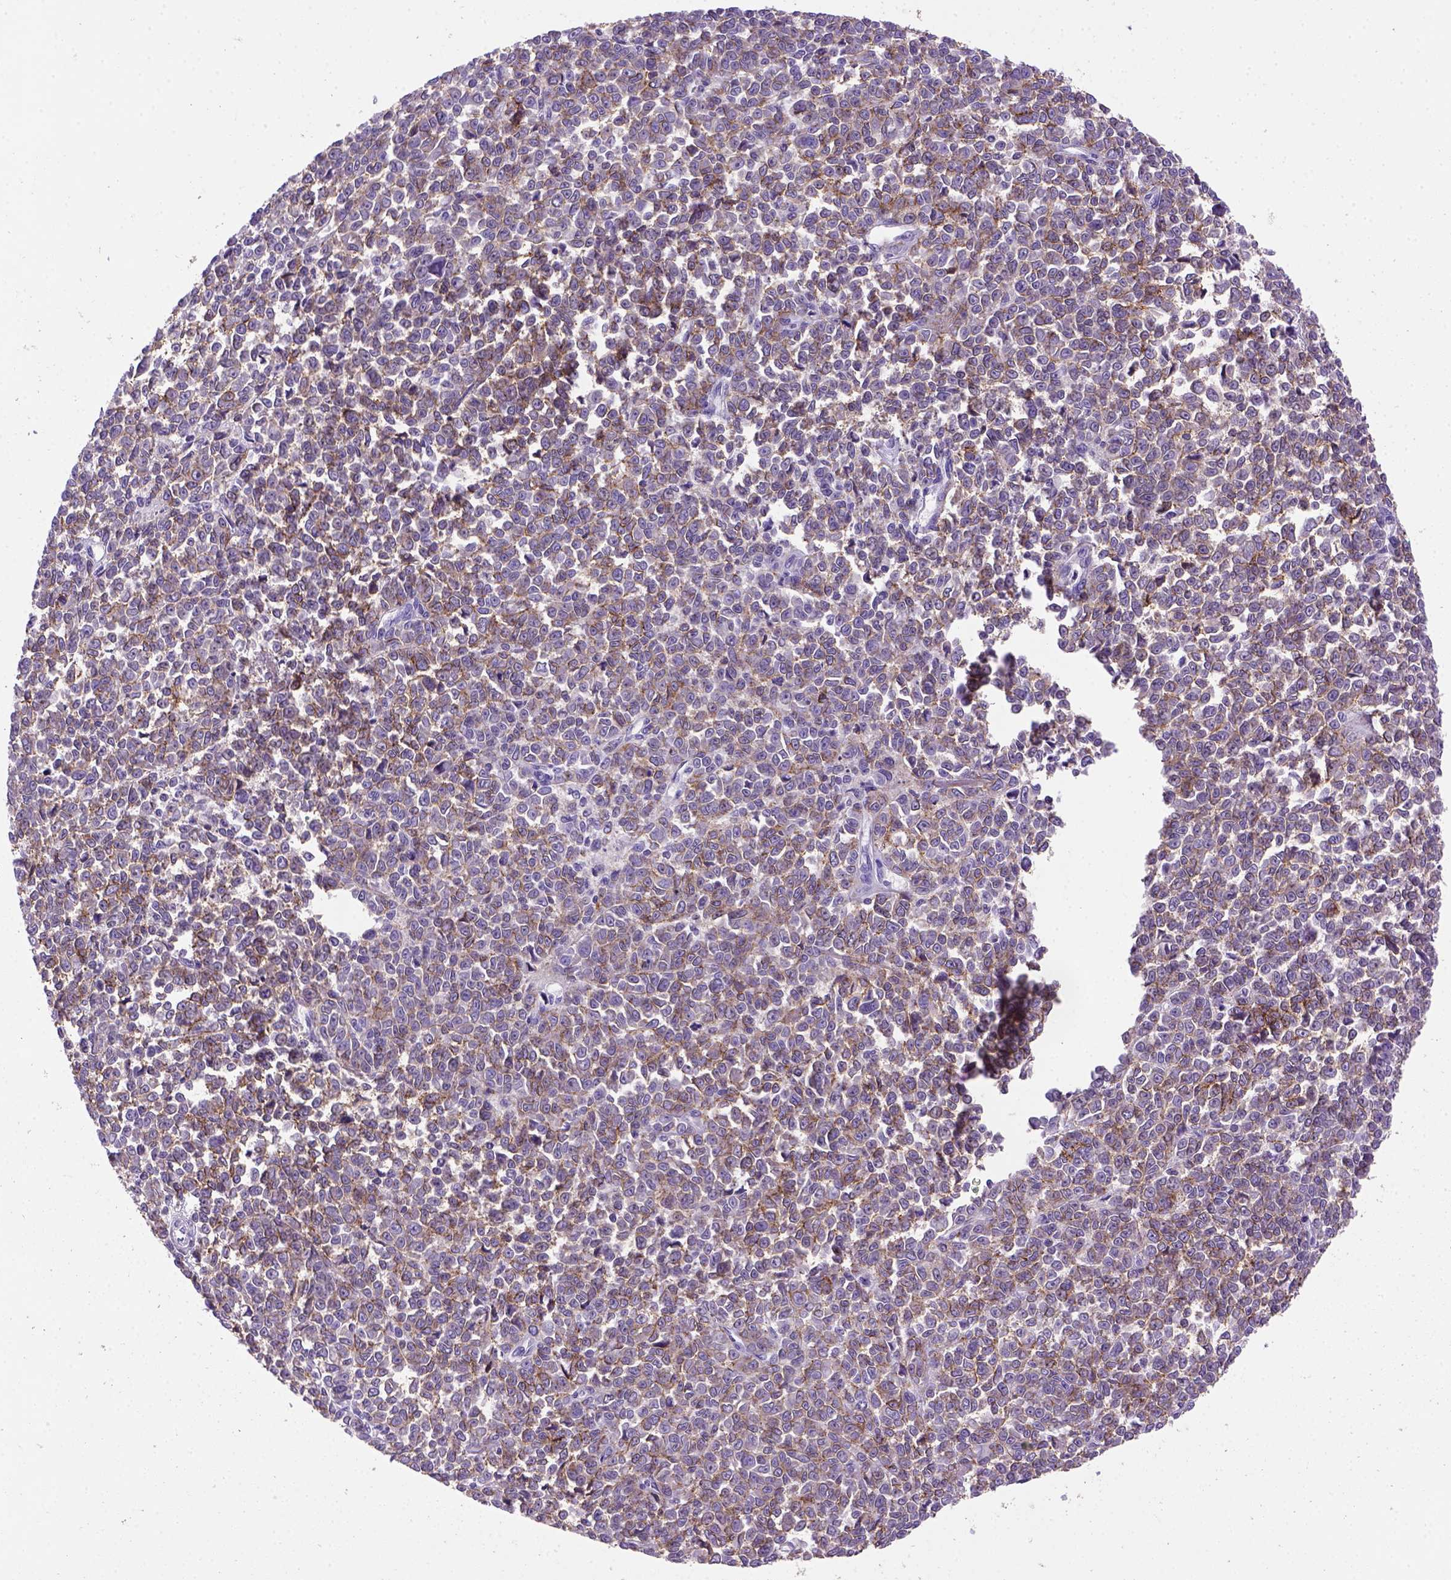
{"staining": {"intensity": "moderate", "quantity": "25%-75%", "location": "cytoplasmic/membranous"}, "tissue": "melanoma", "cell_type": "Tumor cells", "image_type": "cancer", "snomed": [{"axis": "morphology", "description": "Malignant melanoma, NOS"}, {"axis": "topography", "description": "Skin"}], "caption": "Melanoma stained with DAB IHC displays medium levels of moderate cytoplasmic/membranous positivity in about 25%-75% of tumor cells.", "gene": "CDH1", "patient": {"sex": "female", "age": 95}}